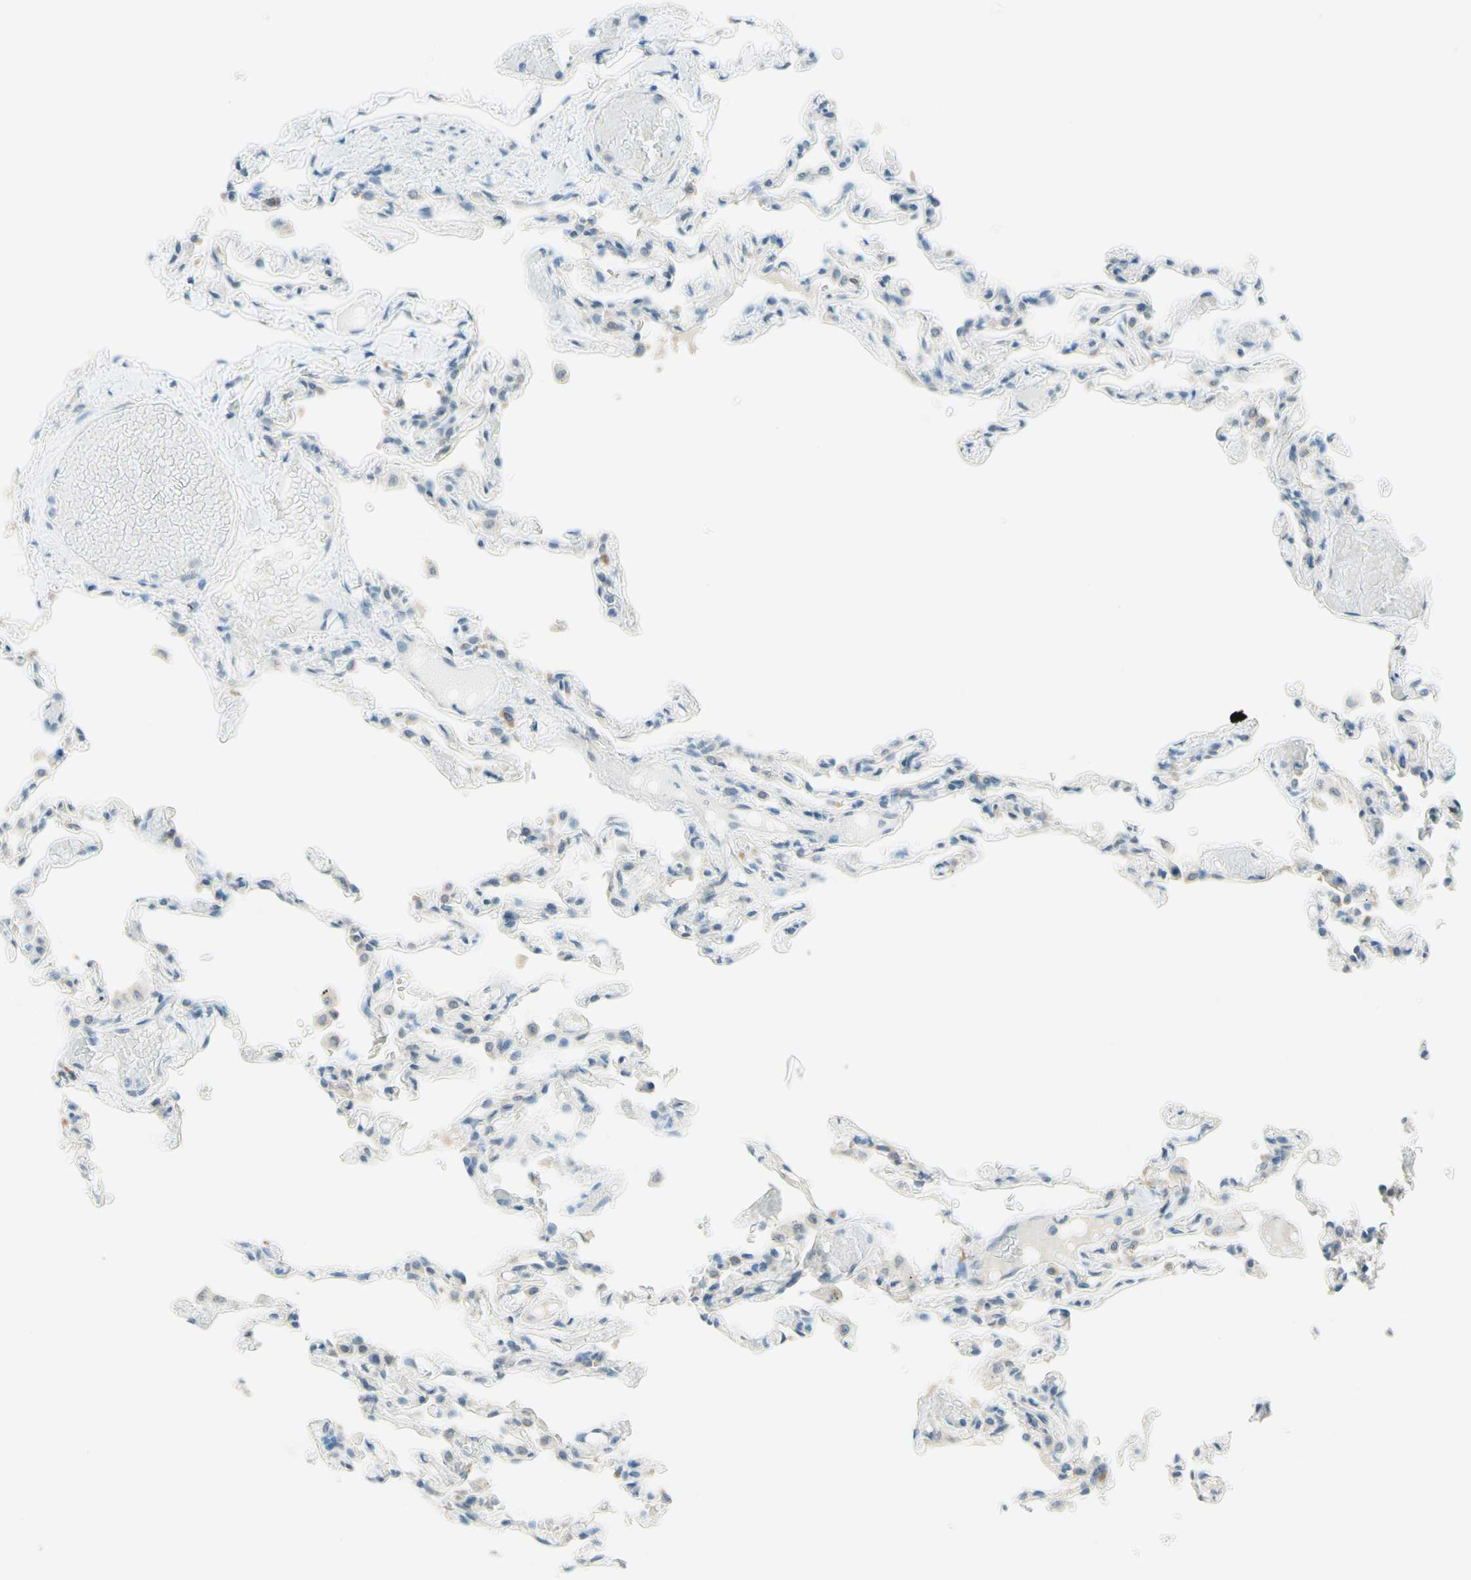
{"staining": {"intensity": "weak", "quantity": "25%-75%", "location": "cytoplasmic/membranous"}, "tissue": "lung", "cell_type": "Alveolar cells", "image_type": "normal", "snomed": [{"axis": "morphology", "description": "Normal tissue, NOS"}, {"axis": "topography", "description": "Lung"}], "caption": "Unremarkable lung demonstrates weak cytoplasmic/membranous staining in about 25%-75% of alveolar cells.", "gene": "JPH1", "patient": {"sex": "male", "age": 21}}